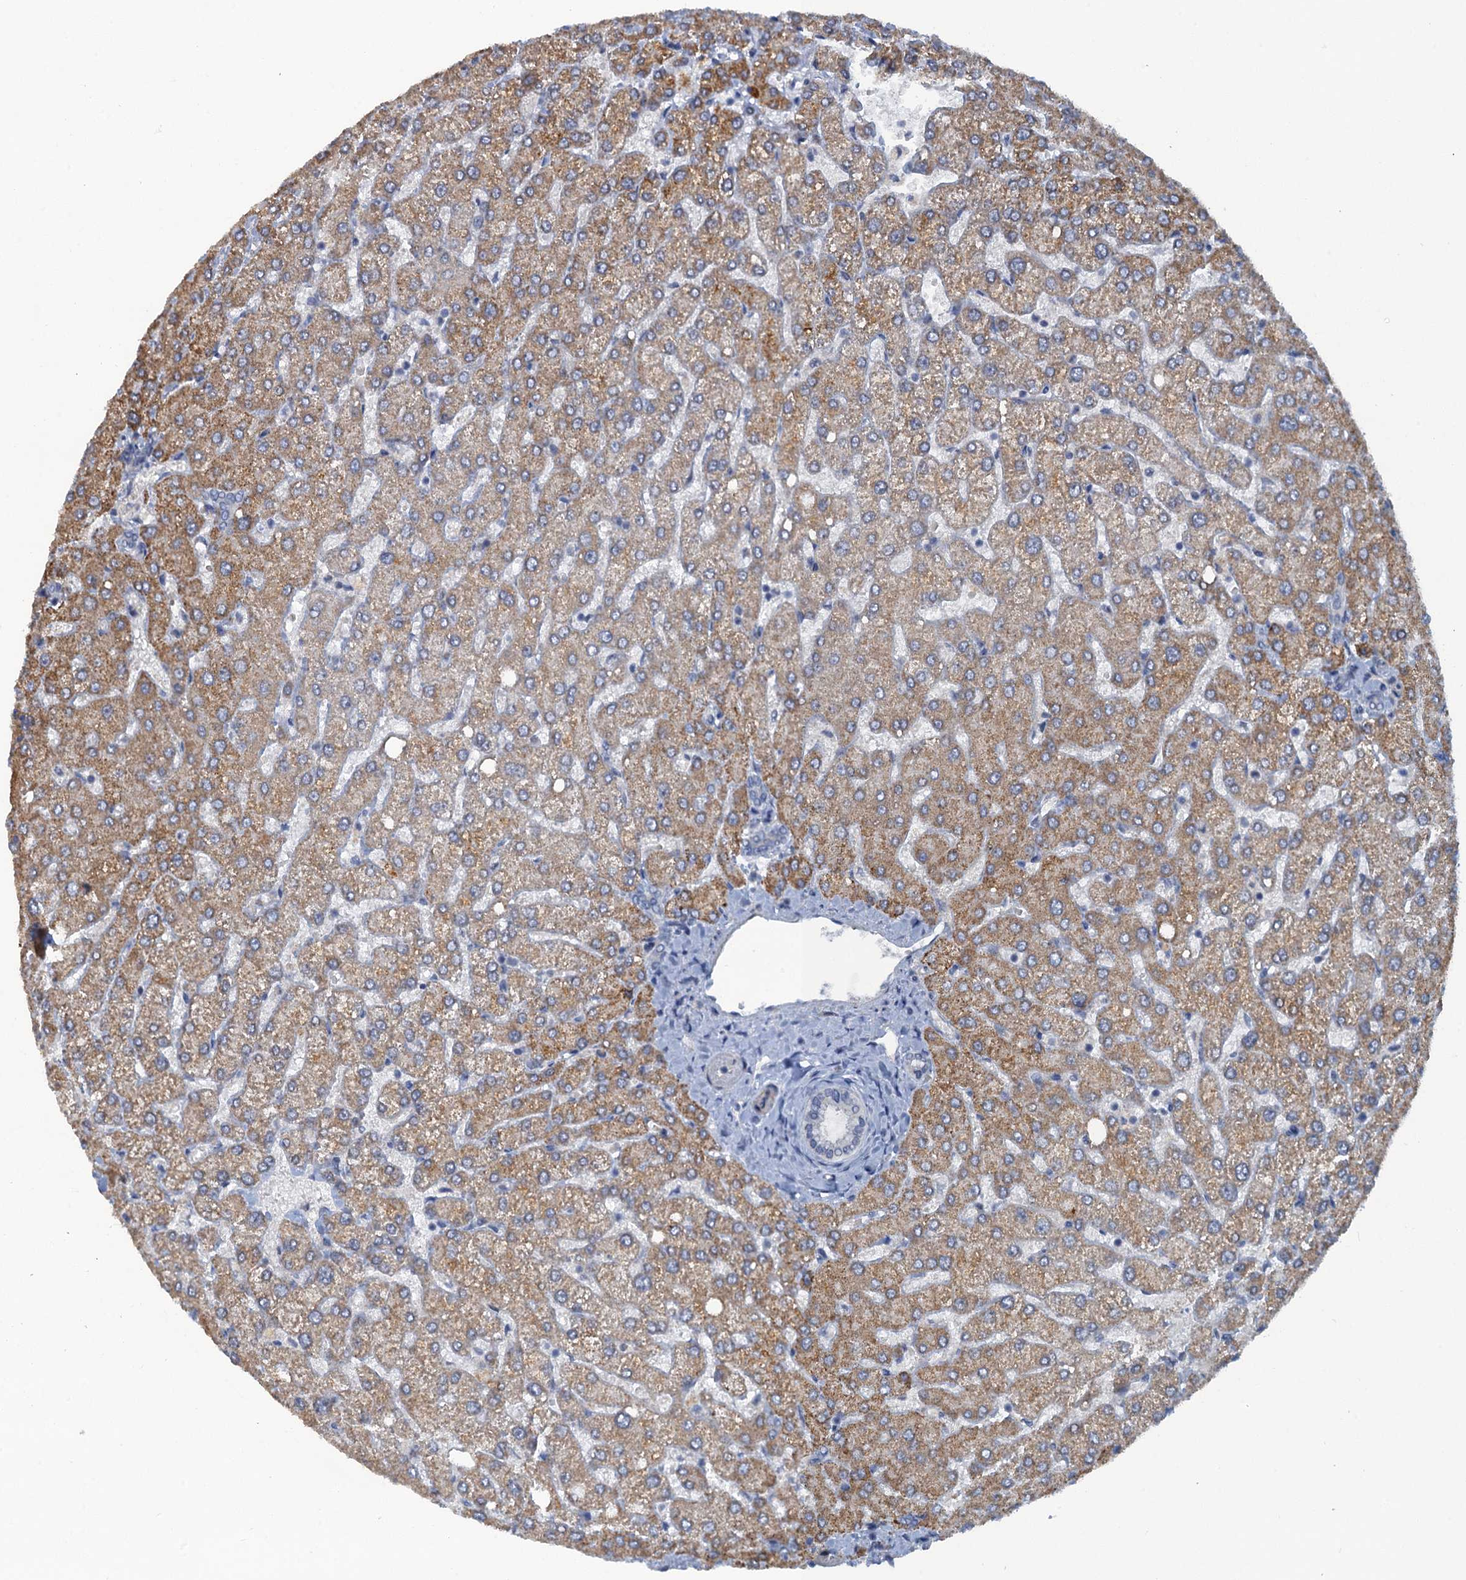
{"staining": {"intensity": "negative", "quantity": "none", "location": "none"}, "tissue": "liver", "cell_type": "Cholangiocytes", "image_type": "normal", "snomed": [{"axis": "morphology", "description": "Normal tissue, NOS"}, {"axis": "topography", "description": "Liver"}], "caption": "Micrograph shows no protein staining in cholangiocytes of unremarkable liver.", "gene": "MYO16", "patient": {"sex": "female", "age": 54}}